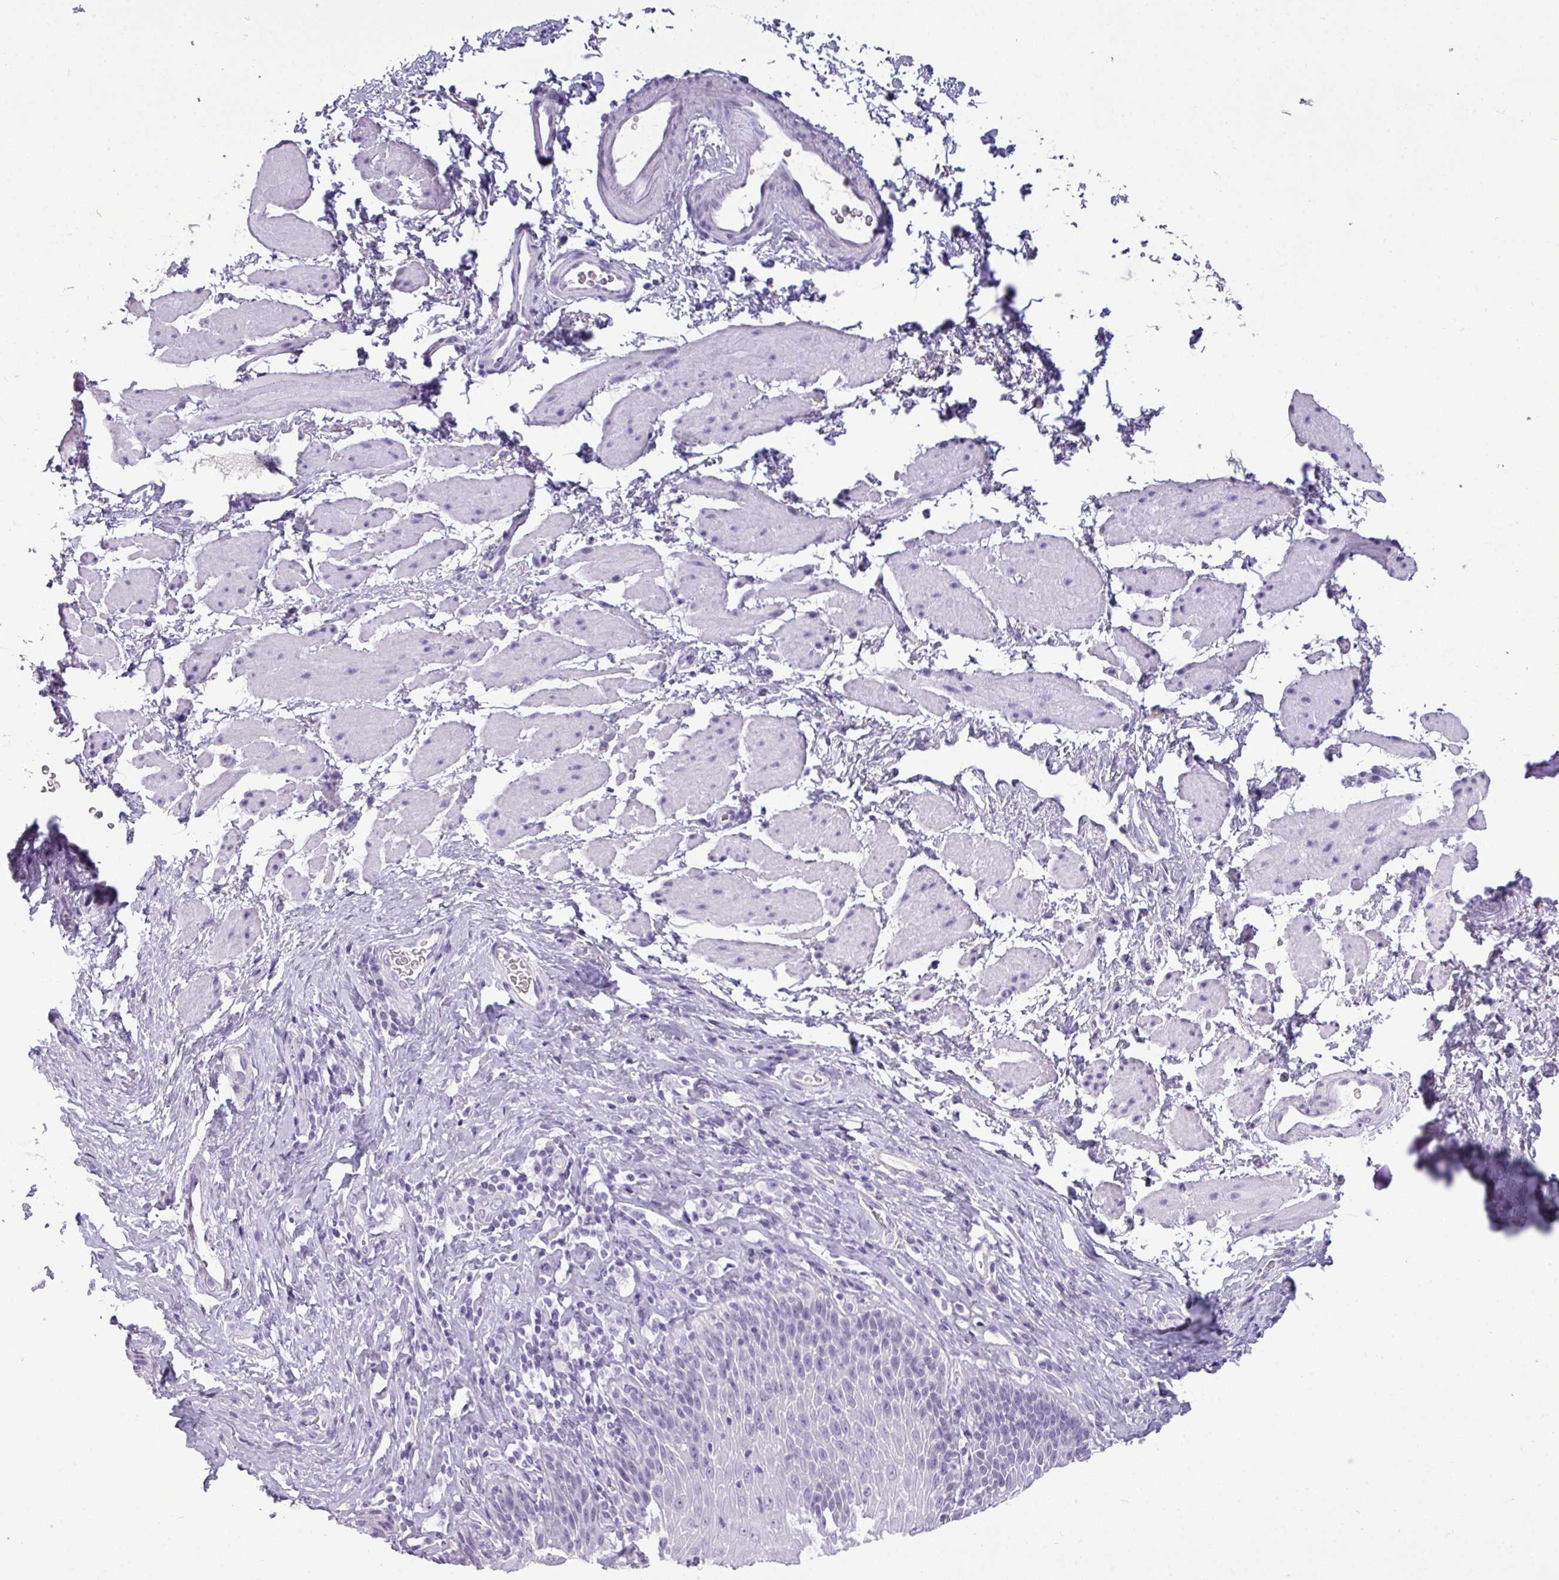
{"staining": {"intensity": "negative", "quantity": "none", "location": "none"}, "tissue": "esophagus", "cell_type": "Squamous epithelial cells", "image_type": "normal", "snomed": [{"axis": "morphology", "description": "Normal tissue, NOS"}, {"axis": "topography", "description": "Esophagus"}], "caption": "The image demonstrates no significant expression in squamous epithelial cells of esophagus.", "gene": "TMEM91", "patient": {"sex": "female", "age": 61}}